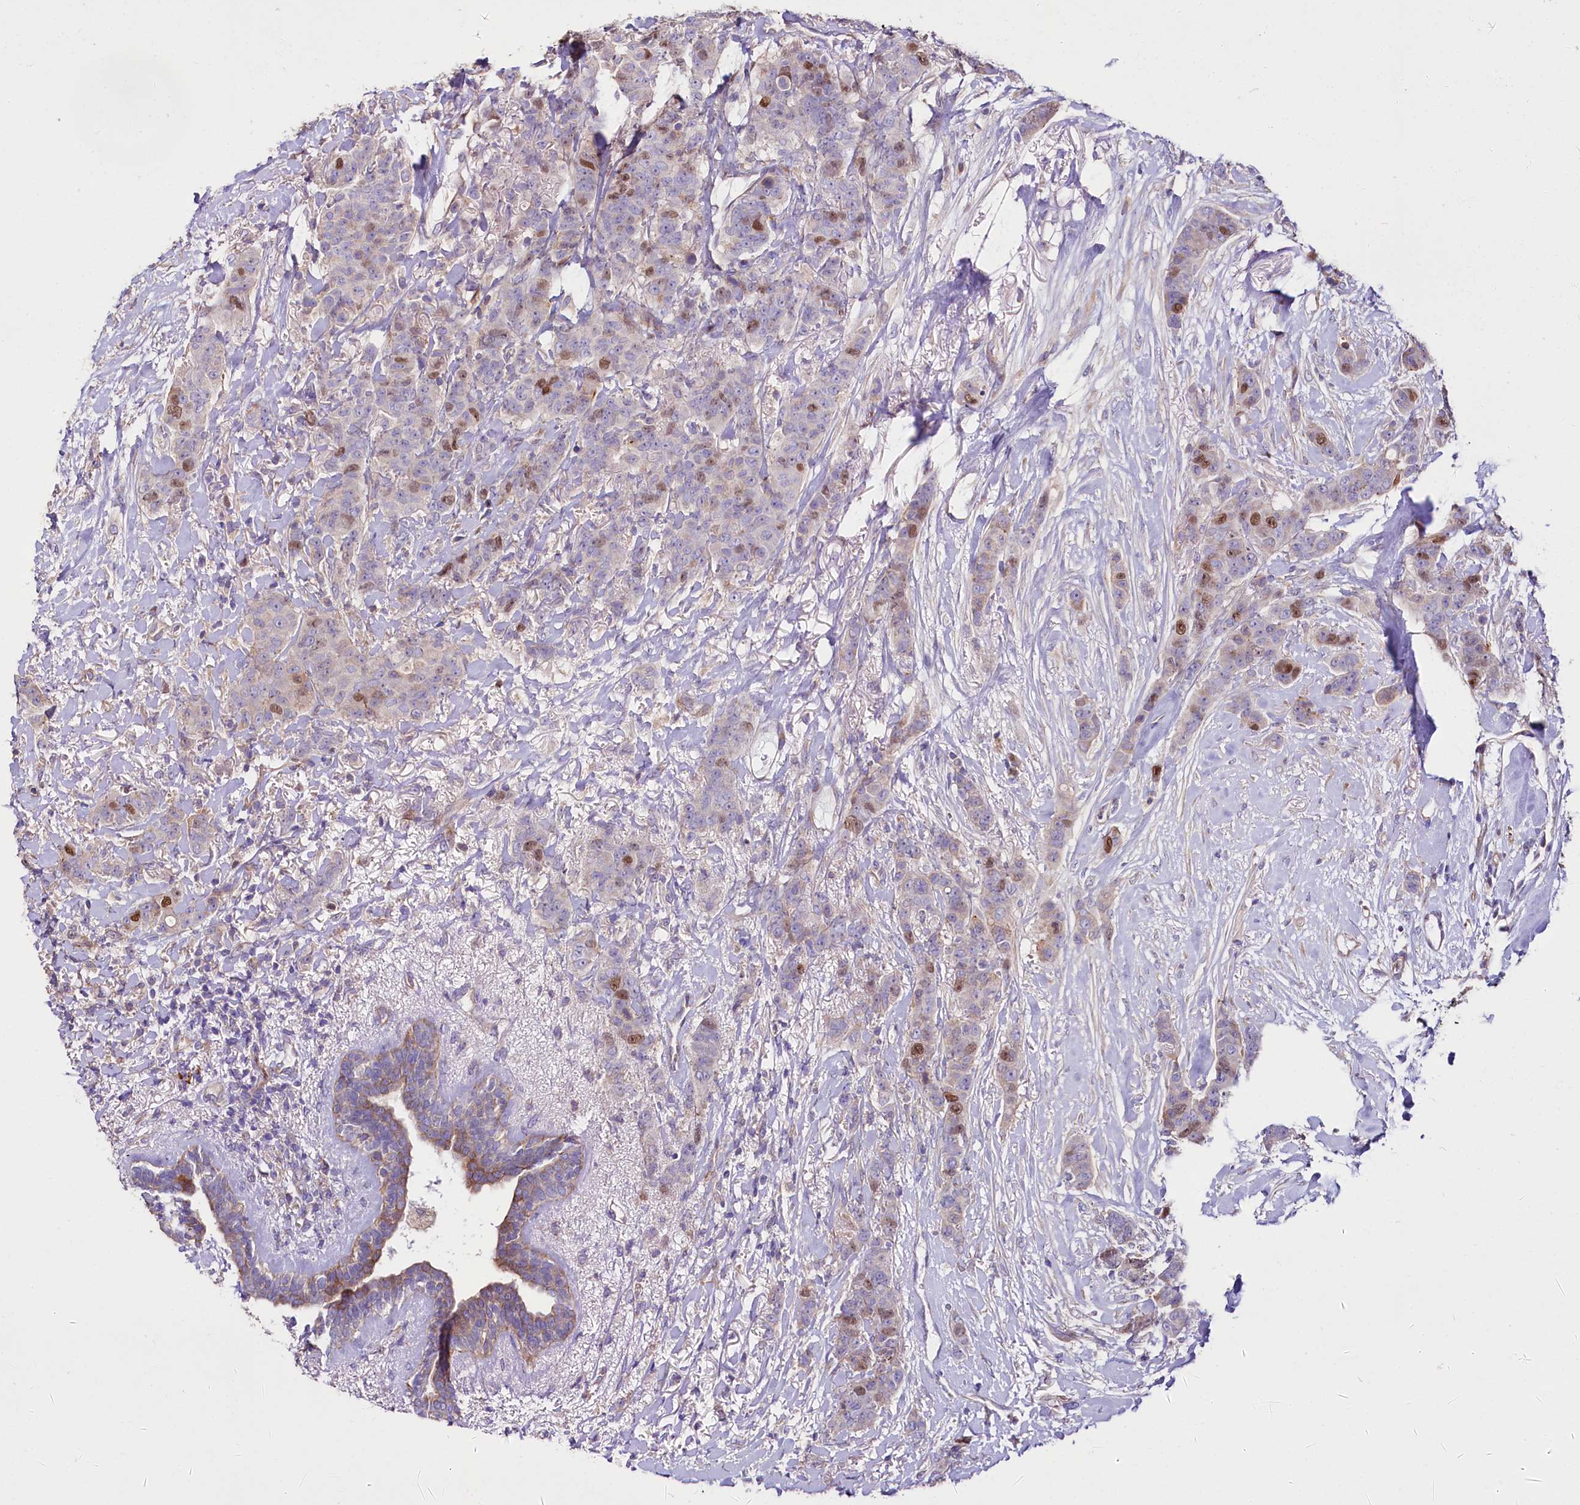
{"staining": {"intensity": "moderate", "quantity": "<25%", "location": "nuclear"}, "tissue": "breast cancer", "cell_type": "Tumor cells", "image_type": "cancer", "snomed": [{"axis": "morphology", "description": "Duct carcinoma"}, {"axis": "topography", "description": "Breast"}], "caption": "A histopathology image showing moderate nuclear positivity in about <25% of tumor cells in breast cancer, as visualized by brown immunohistochemical staining.", "gene": "WNT8A", "patient": {"sex": "female", "age": 40}}